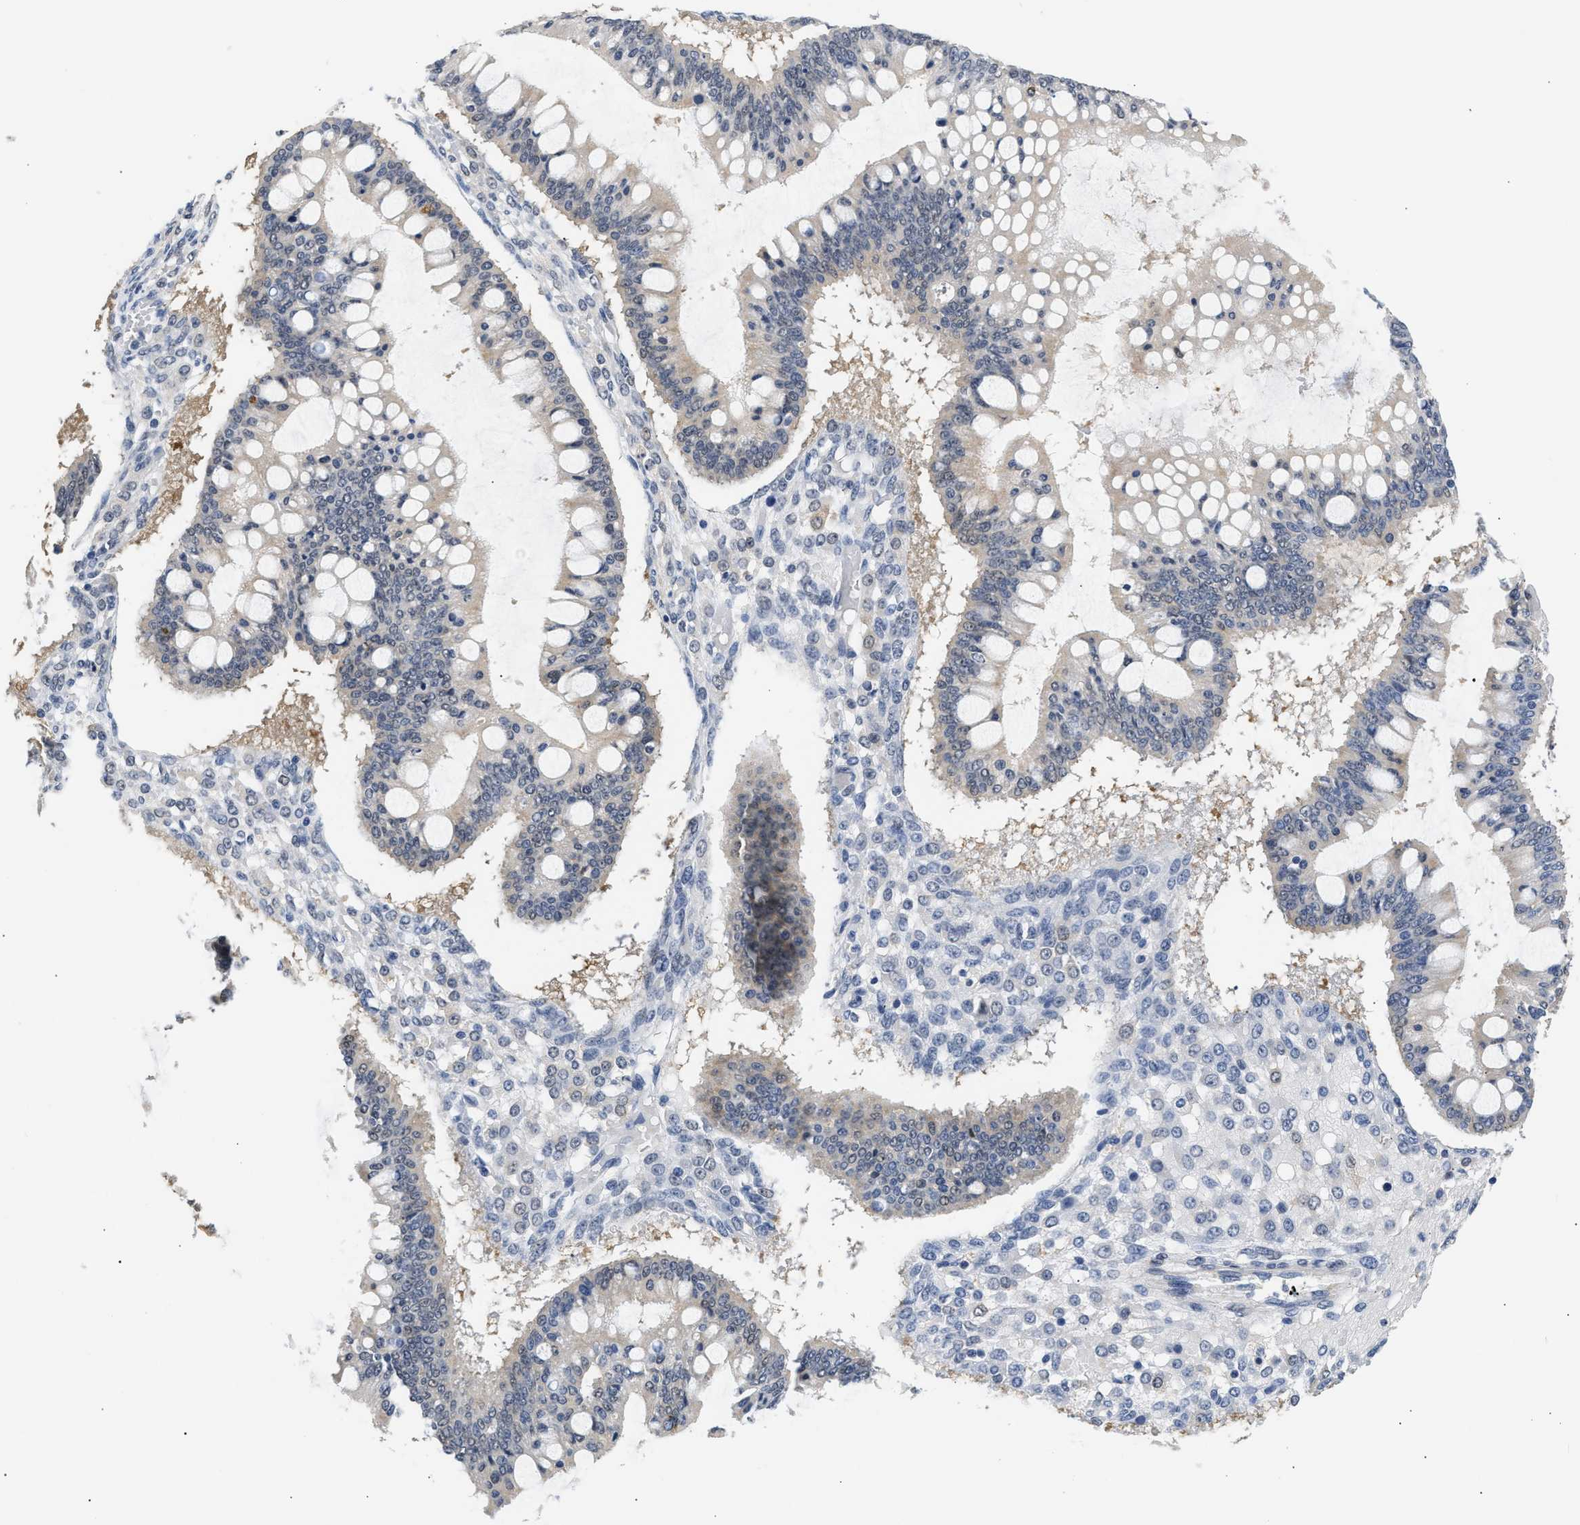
{"staining": {"intensity": "negative", "quantity": "none", "location": "none"}, "tissue": "ovarian cancer", "cell_type": "Tumor cells", "image_type": "cancer", "snomed": [{"axis": "morphology", "description": "Cystadenocarcinoma, mucinous, NOS"}, {"axis": "topography", "description": "Ovary"}], "caption": "This is an immunohistochemistry (IHC) histopathology image of human mucinous cystadenocarcinoma (ovarian). There is no expression in tumor cells.", "gene": "PPM1L", "patient": {"sex": "female", "age": 73}}